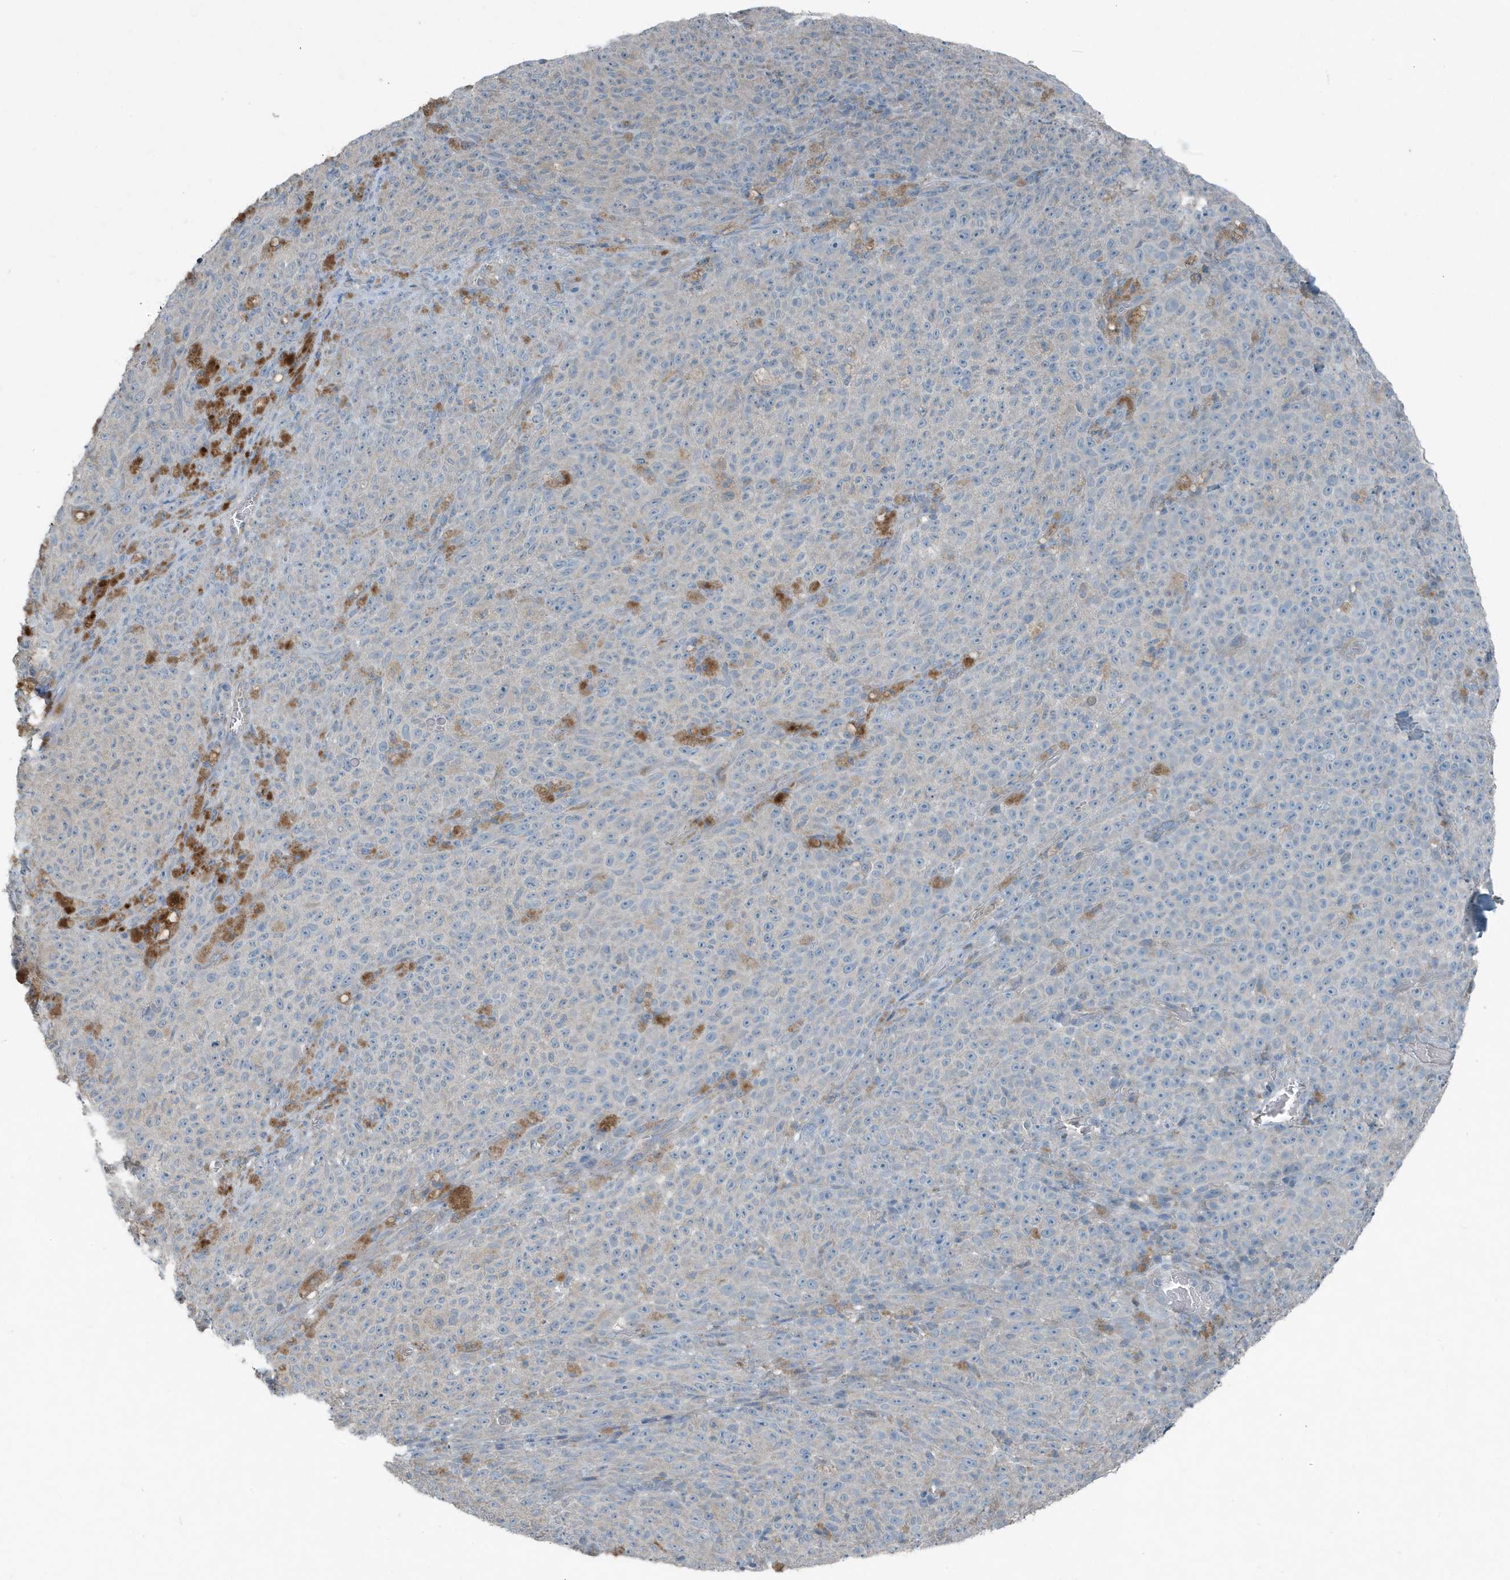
{"staining": {"intensity": "negative", "quantity": "none", "location": "none"}, "tissue": "melanoma", "cell_type": "Tumor cells", "image_type": "cancer", "snomed": [{"axis": "morphology", "description": "Malignant melanoma, NOS"}, {"axis": "topography", "description": "Skin"}], "caption": "Immunohistochemistry micrograph of human melanoma stained for a protein (brown), which reveals no expression in tumor cells.", "gene": "MT-CYB", "patient": {"sex": "female", "age": 82}}